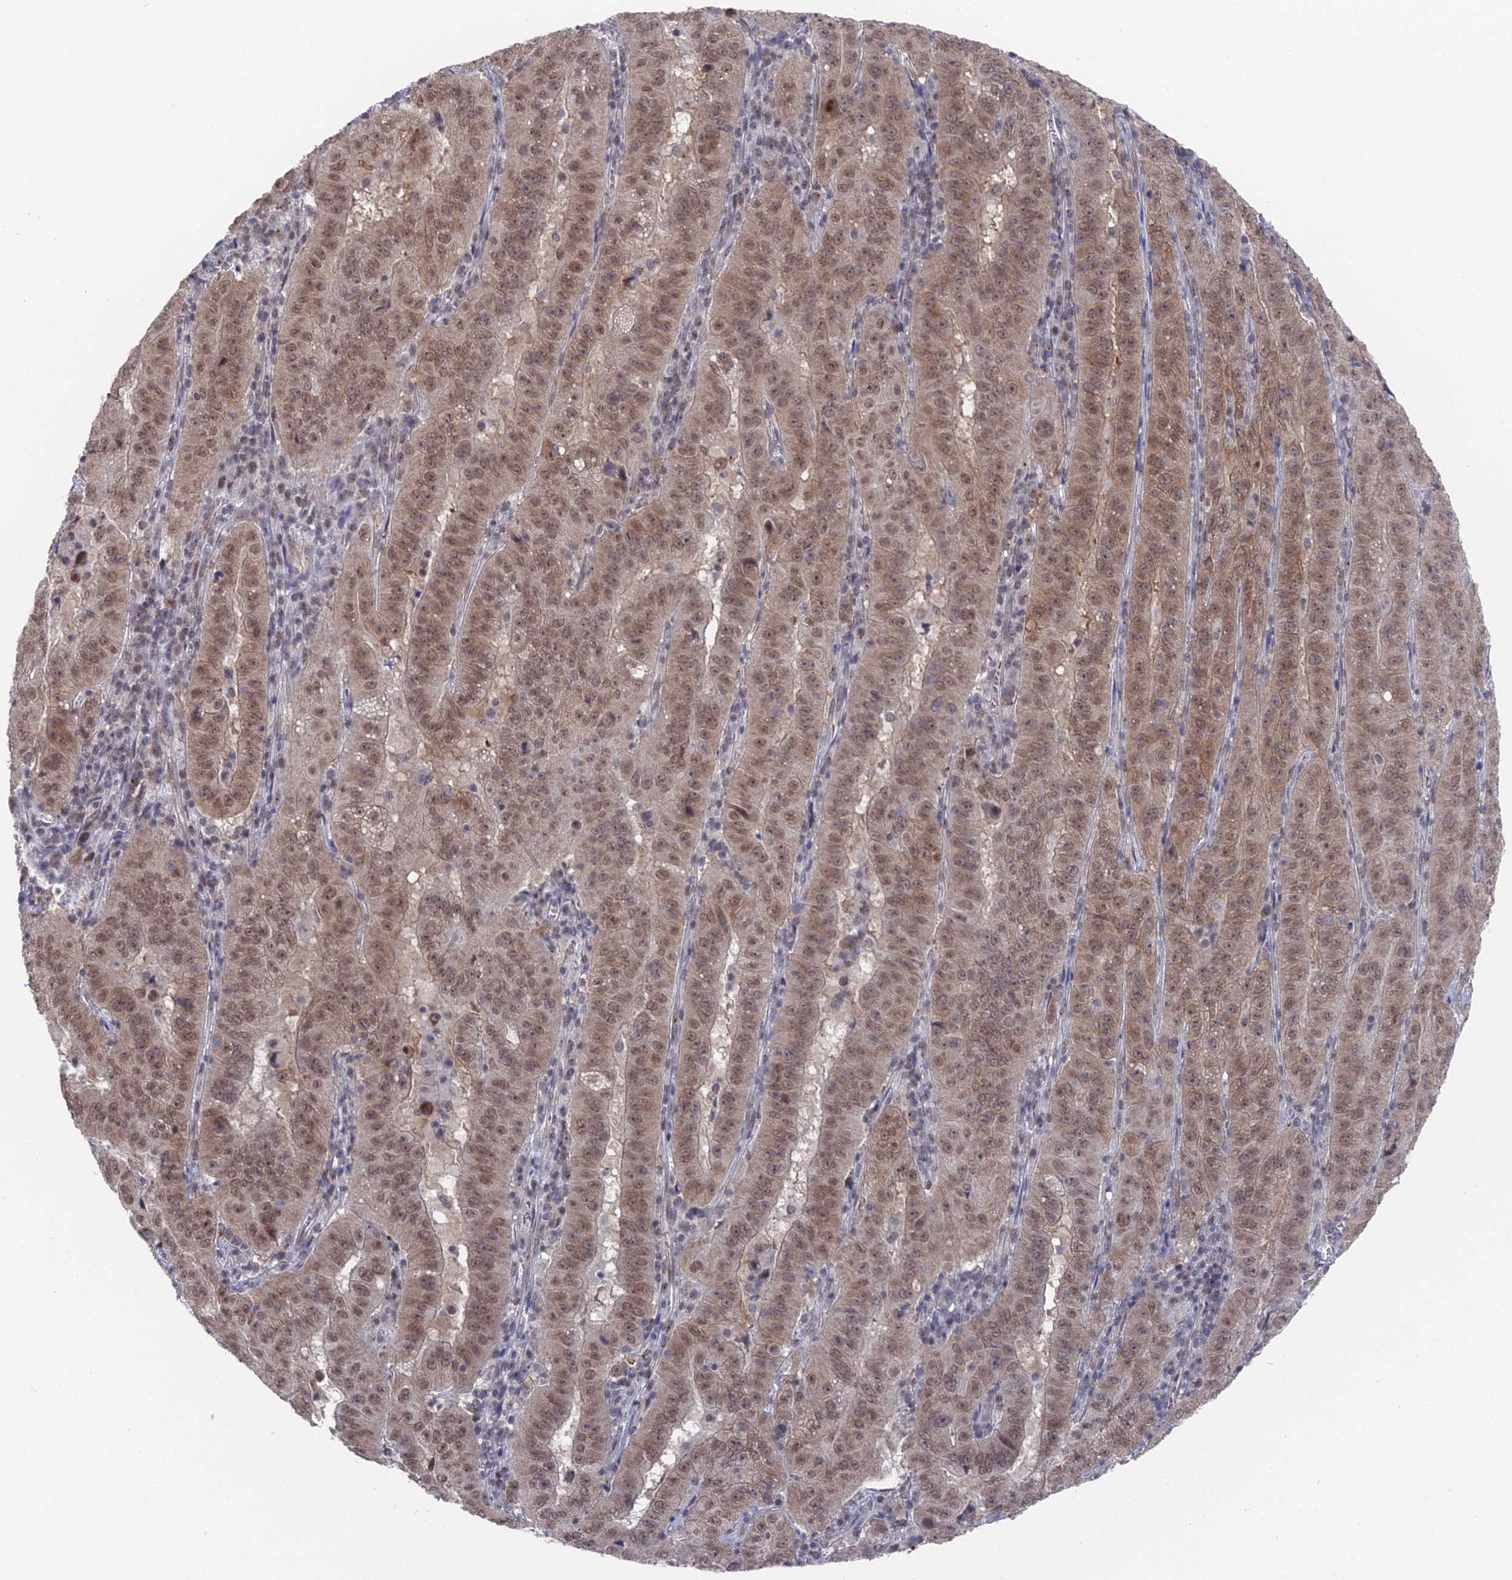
{"staining": {"intensity": "moderate", "quantity": ">75%", "location": "cytoplasmic/membranous,nuclear"}, "tissue": "pancreatic cancer", "cell_type": "Tumor cells", "image_type": "cancer", "snomed": [{"axis": "morphology", "description": "Adenocarcinoma, NOS"}, {"axis": "topography", "description": "Pancreas"}], "caption": "Brown immunohistochemical staining in human pancreatic cancer (adenocarcinoma) exhibits moderate cytoplasmic/membranous and nuclear expression in approximately >75% of tumor cells. The staining was performed using DAB, with brown indicating positive protein expression. Nuclei are stained blue with hematoxylin.", "gene": "FHIP2A", "patient": {"sex": "male", "age": 63}}